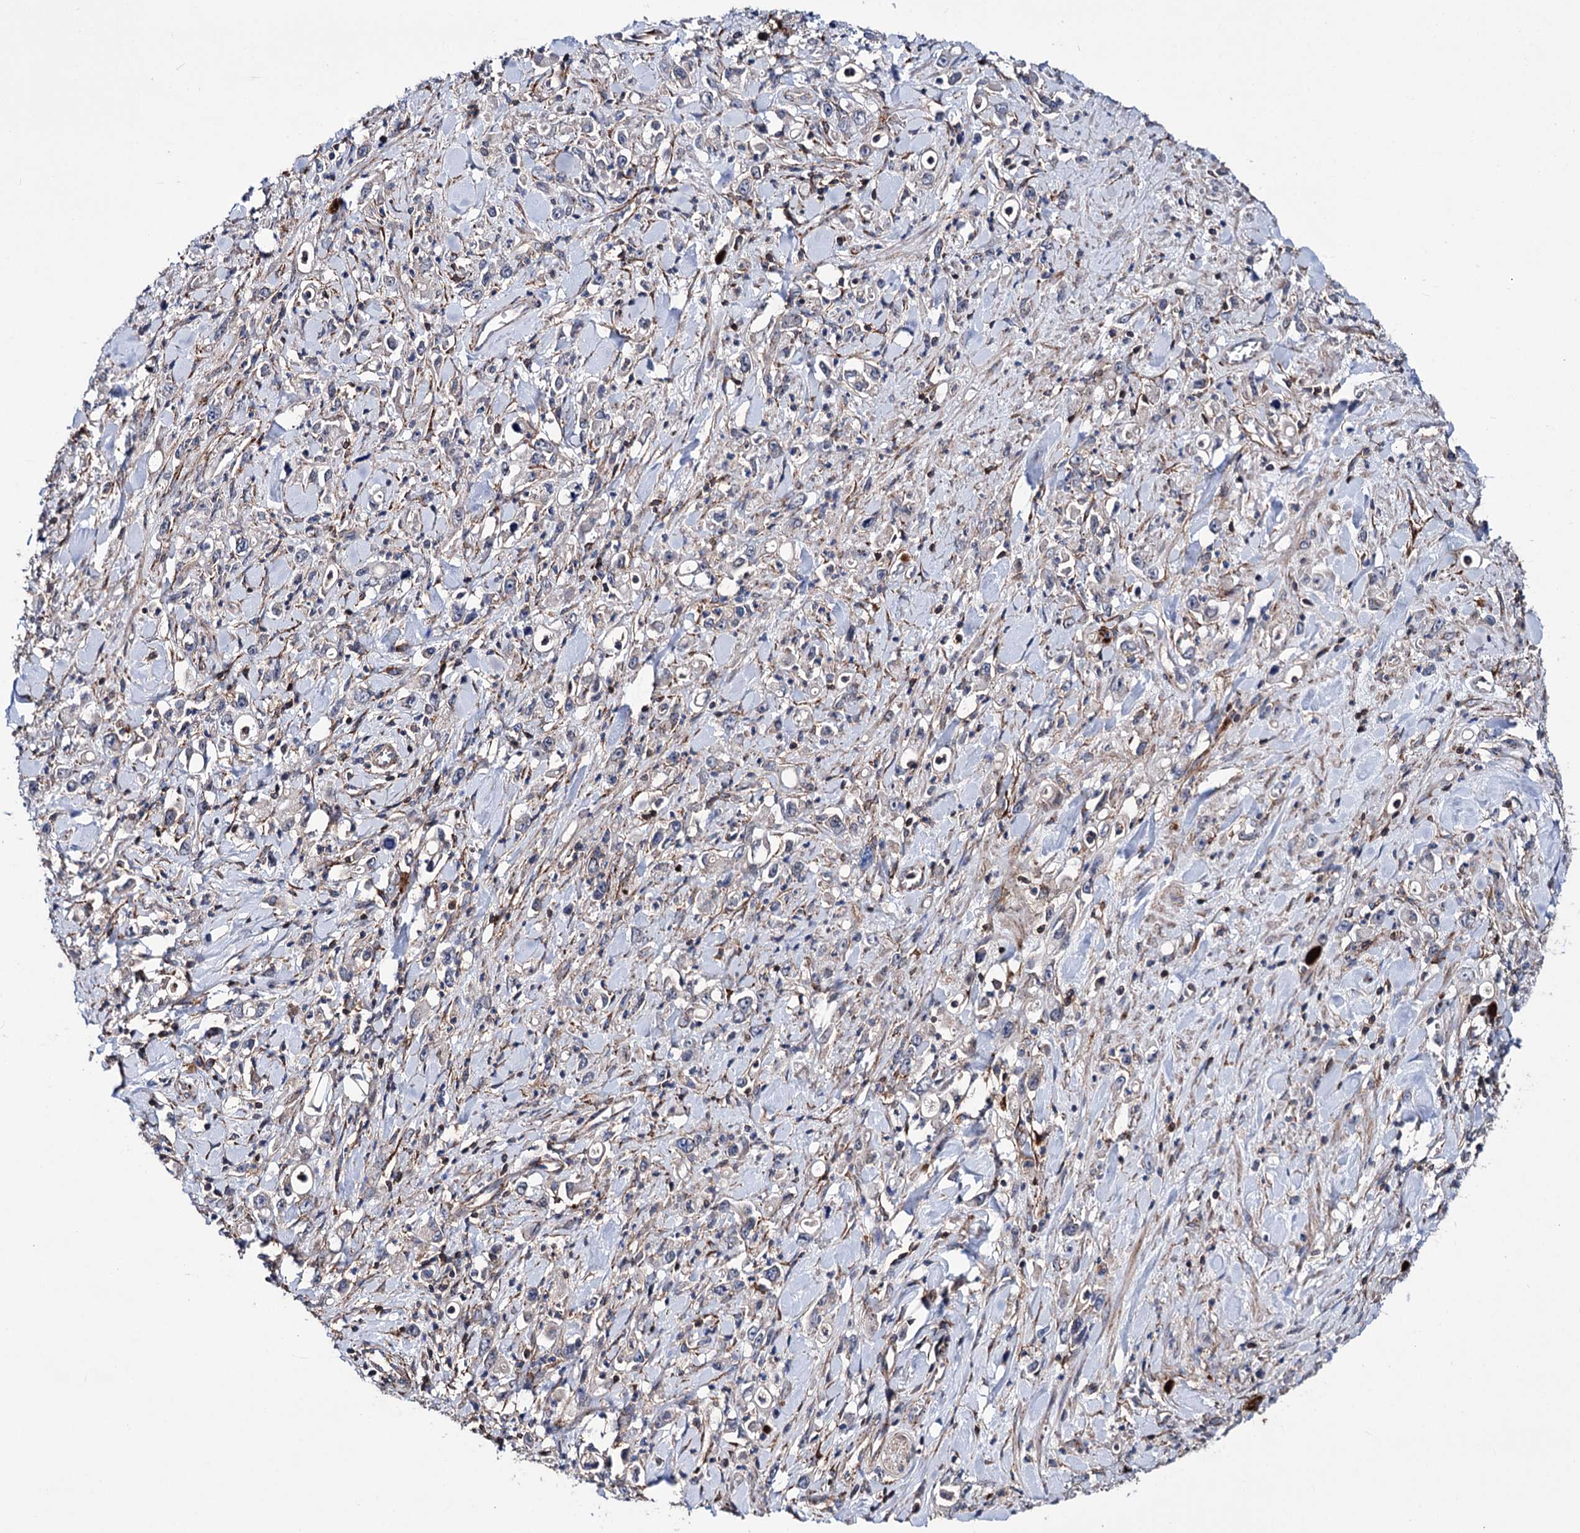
{"staining": {"intensity": "negative", "quantity": "none", "location": "none"}, "tissue": "stomach cancer", "cell_type": "Tumor cells", "image_type": "cancer", "snomed": [{"axis": "morphology", "description": "Adenocarcinoma, NOS"}, {"axis": "topography", "description": "Stomach, lower"}], "caption": "Immunohistochemical staining of stomach adenocarcinoma reveals no significant expression in tumor cells.", "gene": "DEF6", "patient": {"sex": "female", "age": 43}}